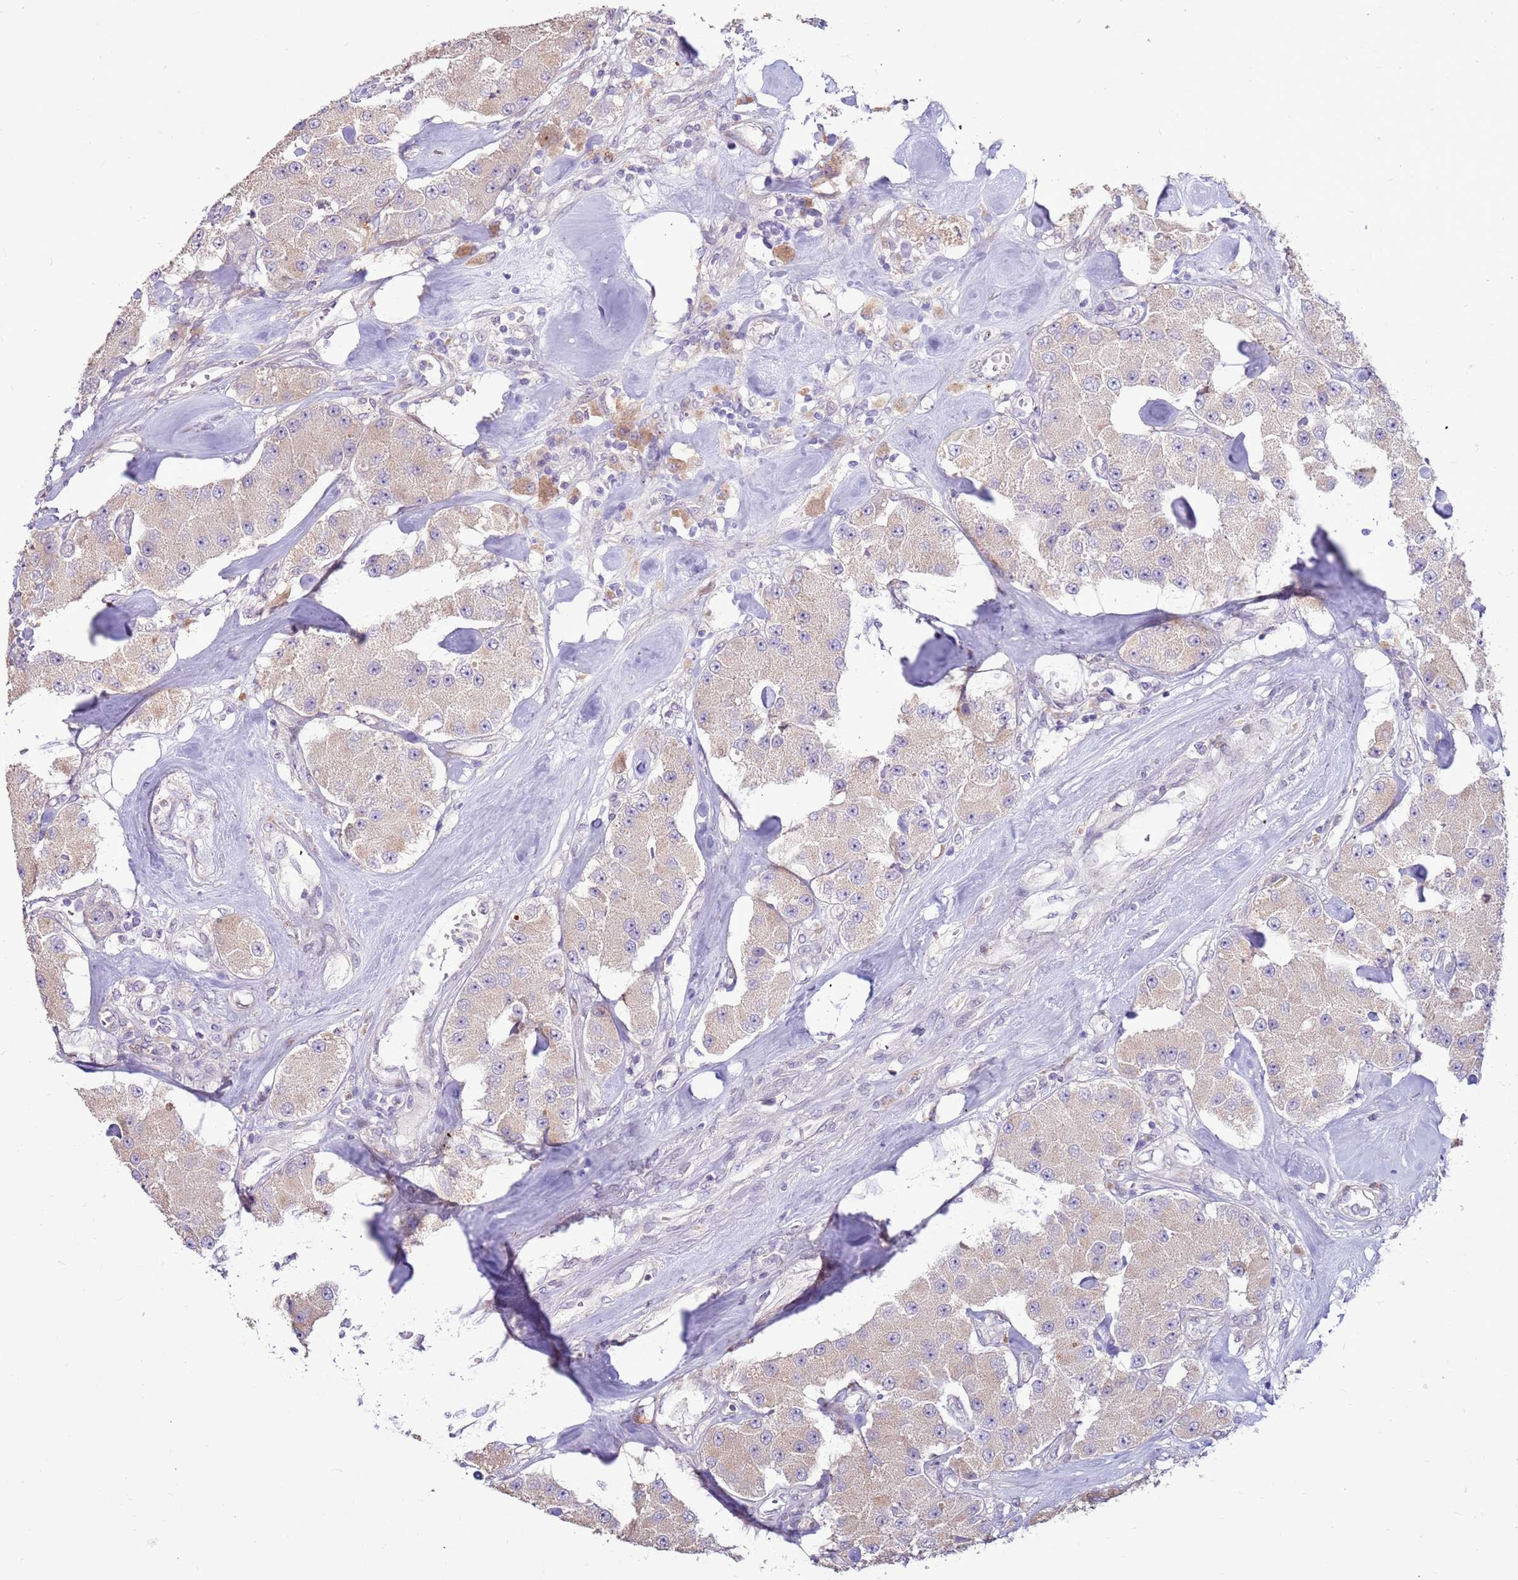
{"staining": {"intensity": "weak", "quantity": ">75%", "location": "cytoplasmic/membranous"}, "tissue": "carcinoid", "cell_type": "Tumor cells", "image_type": "cancer", "snomed": [{"axis": "morphology", "description": "Carcinoid, malignant, NOS"}, {"axis": "topography", "description": "Pancreas"}], "caption": "Immunohistochemical staining of human carcinoid shows low levels of weak cytoplasmic/membranous protein staining in about >75% of tumor cells. The protein of interest is shown in brown color, while the nuclei are stained blue.", "gene": "LGI4", "patient": {"sex": "male", "age": 41}}